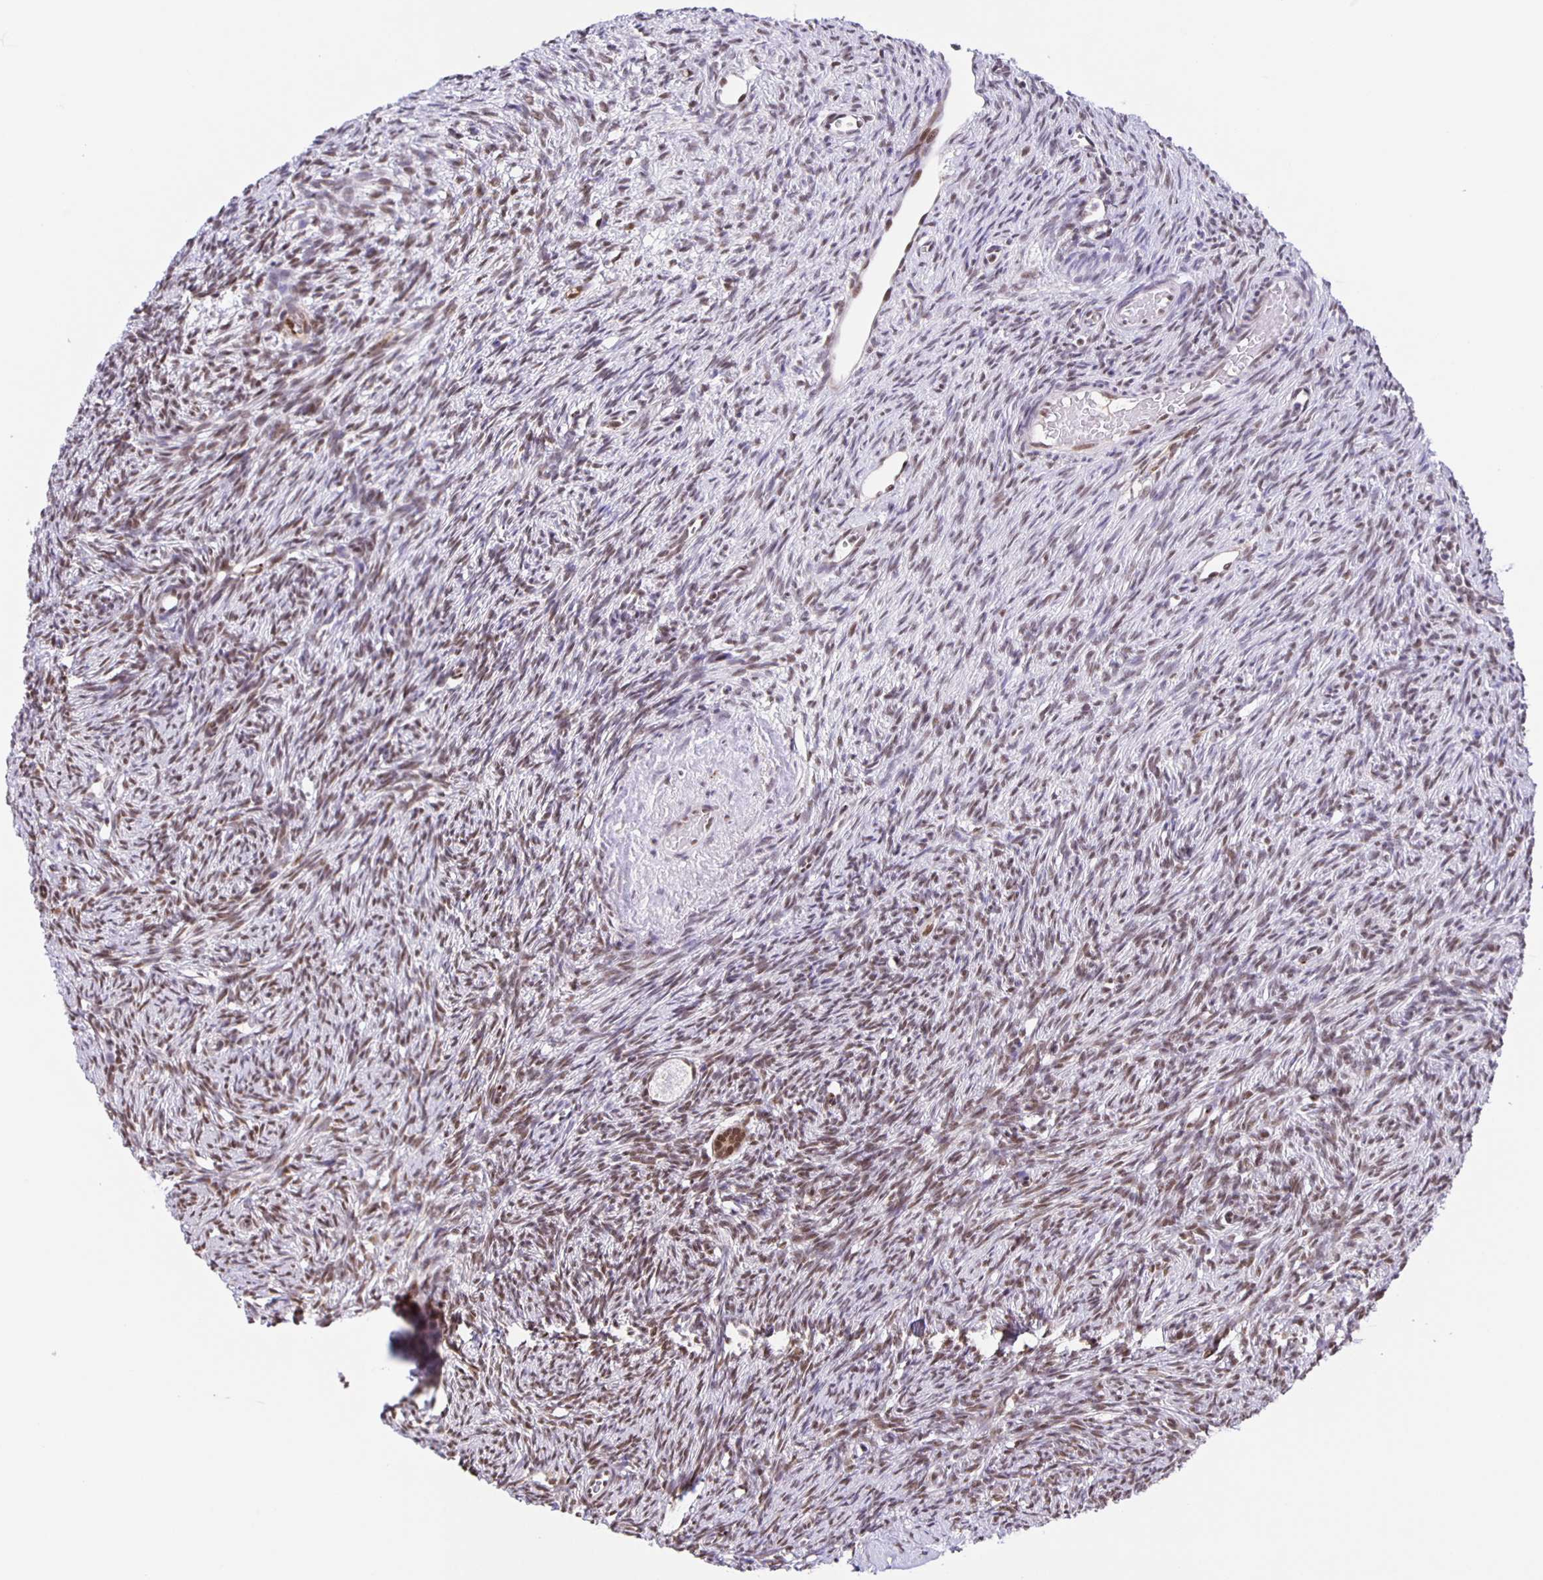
{"staining": {"intensity": "moderate", "quantity": ">75%", "location": "nuclear"}, "tissue": "ovary", "cell_type": "Follicle cells", "image_type": "normal", "snomed": [{"axis": "morphology", "description": "Normal tissue, NOS"}, {"axis": "topography", "description": "Ovary"}], "caption": "Immunohistochemistry of normal ovary exhibits medium levels of moderate nuclear expression in approximately >75% of follicle cells. (IHC, brightfield microscopy, high magnification).", "gene": "ZRANB2", "patient": {"sex": "female", "age": 33}}